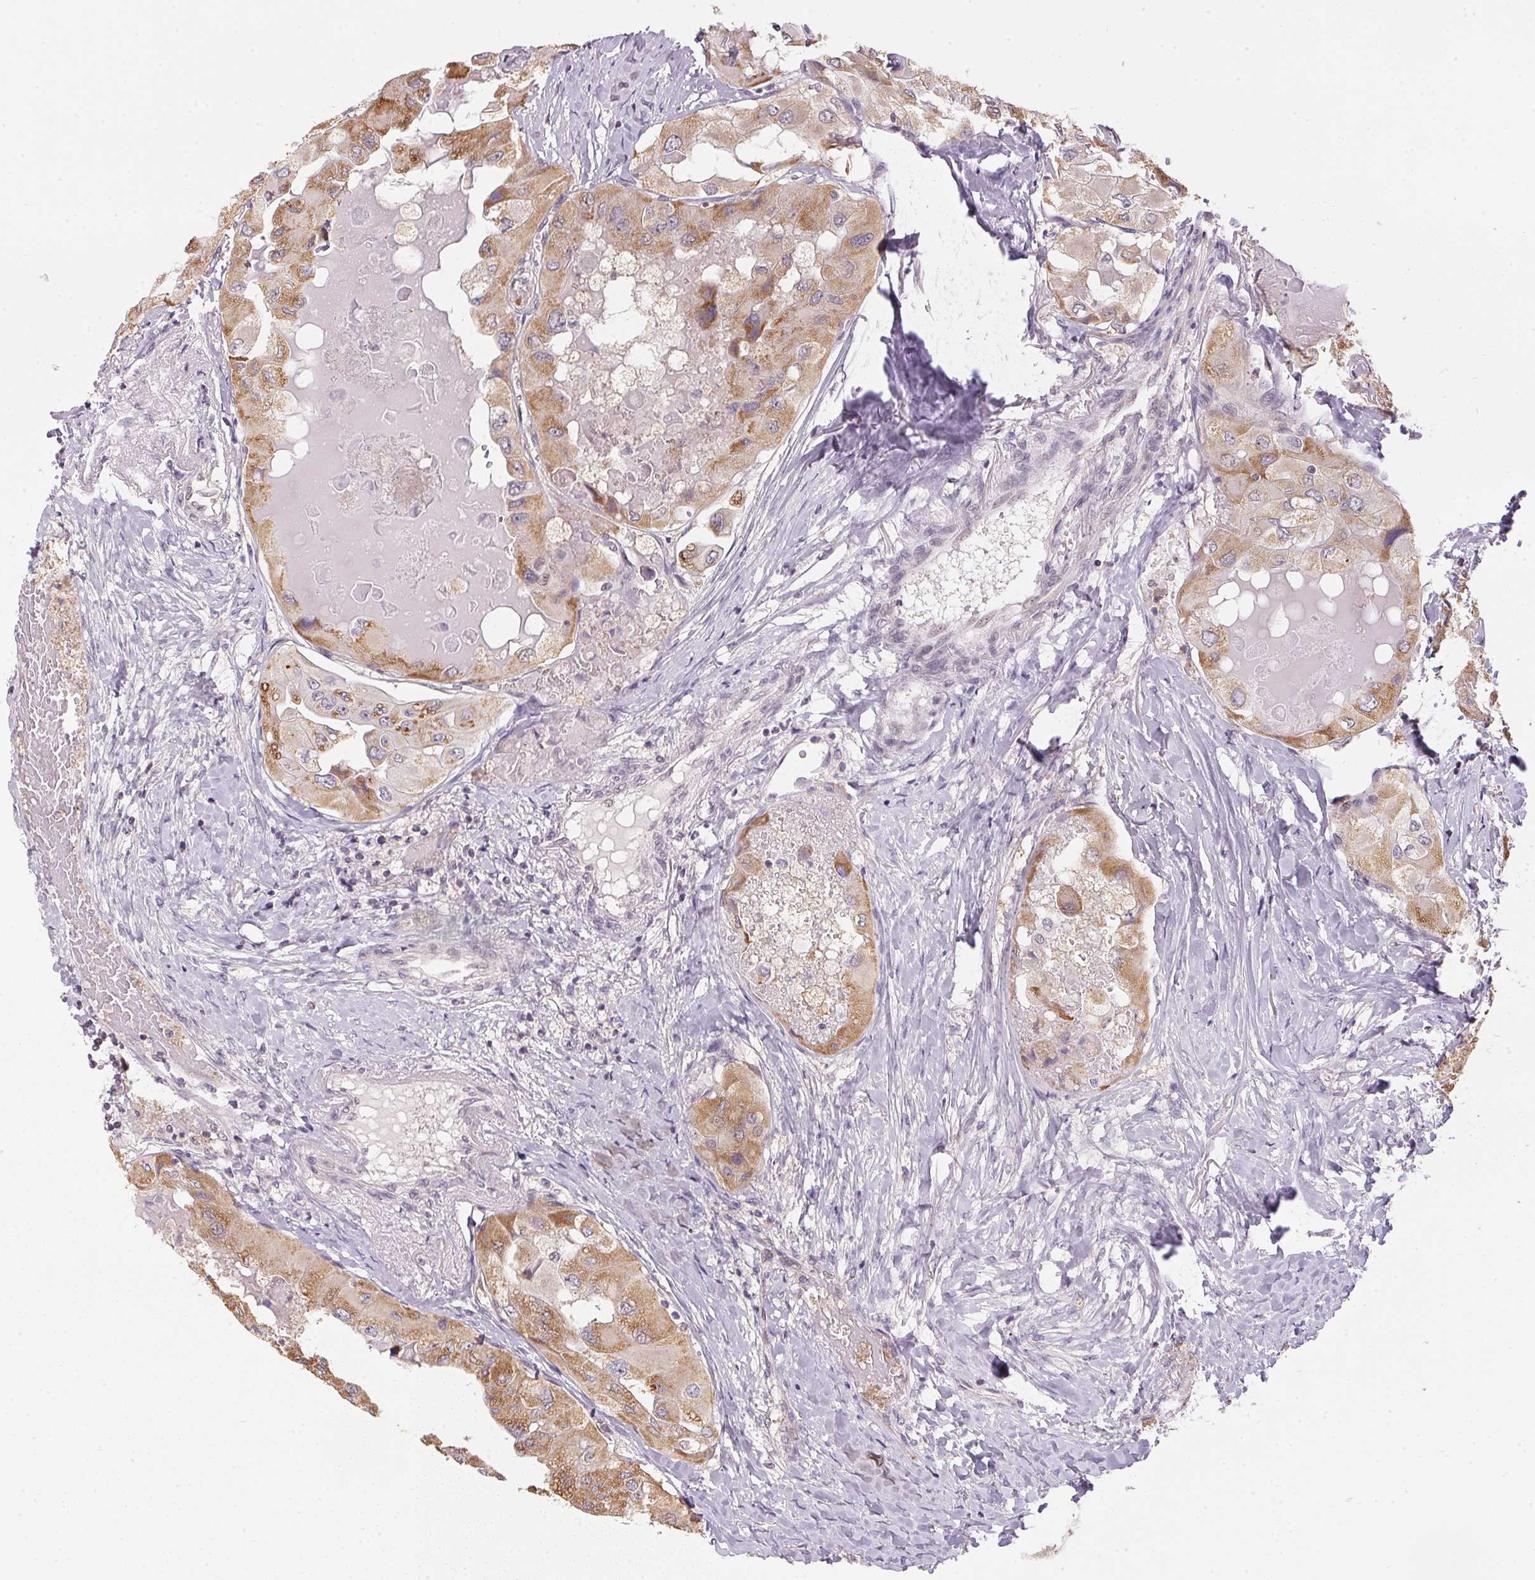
{"staining": {"intensity": "moderate", "quantity": "25%-75%", "location": "cytoplasmic/membranous"}, "tissue": "thyroid cancer", "cell_type": "Tumor cells", "image_type": "cancer", "snomed": [{"axis": "morphology", "description": "Normal tissue, NOS"}, {"axis": "morphology", "description": "Papillary adenocarcinoma, NOS"}, {"axis": "topography", "description": "Thyroid gland"}], "caption": "Protein staining of thyroid papillary adenocarcinoma tissue exhibits moderate cytoplasmic/membranous staining in about 25%-75% of tumor cells.", "gene": "SC5D", "patient": {"sex": "female", "age": 59}}